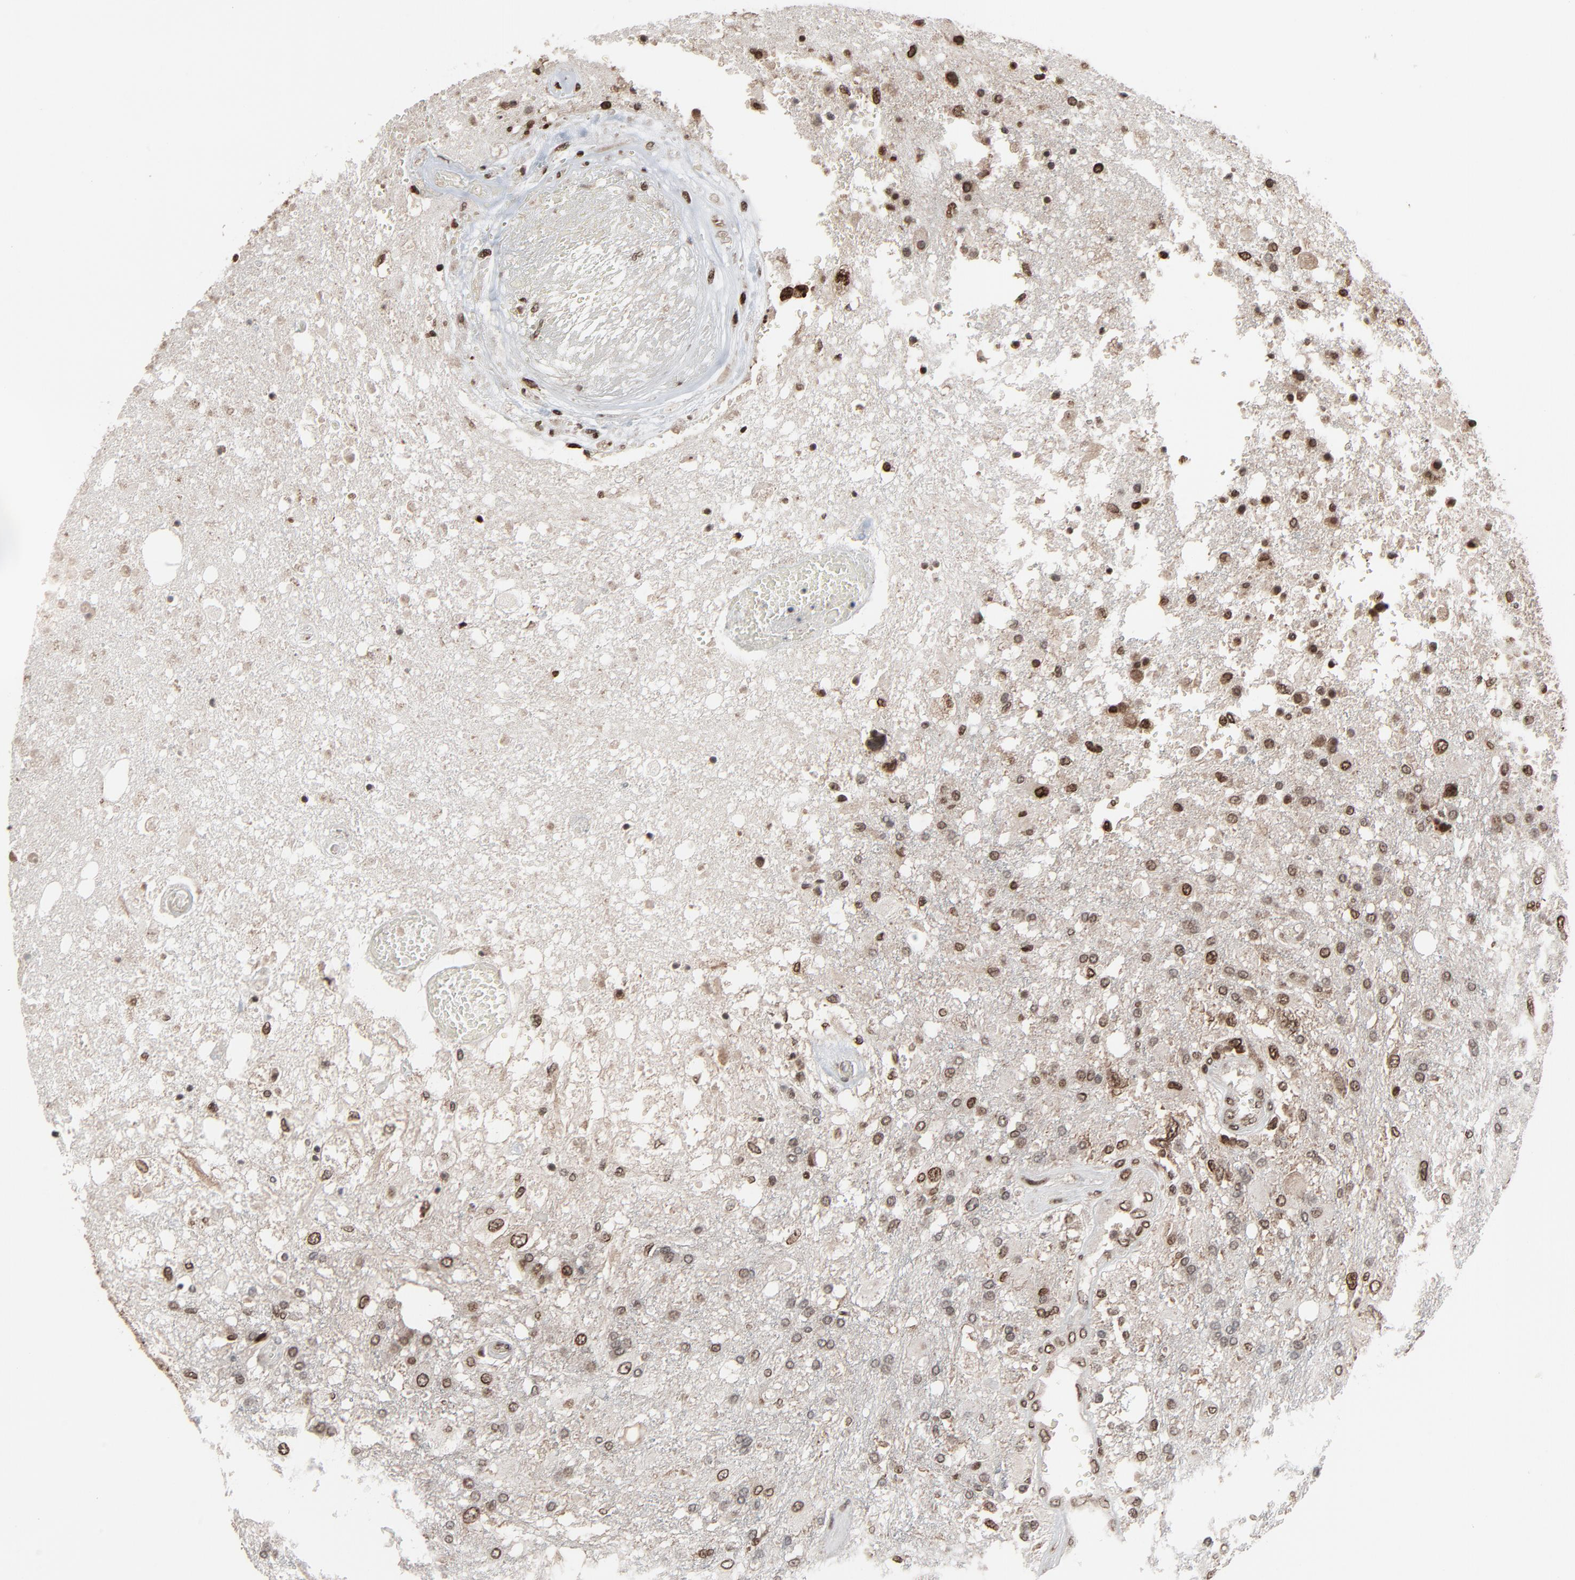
{"staining": {"intensity": "moderate", "quantity": "25%-75%", "location": "nuclear"}, "tissue": "glioma", "cell_type": "Tumor cells", "image_type": "cancer", "snomed": [{"axis": "morphology", "description": "Glioma, malignant, High grade"}, {"axis": "topography", "description": "Cerebral cortex"}], "caption": "Human glioma stained with a protein marker reveals moderate staining in tumor cells.", "gene": "RPS6KA3", "patient": {"sex": "male", "age": 79}}